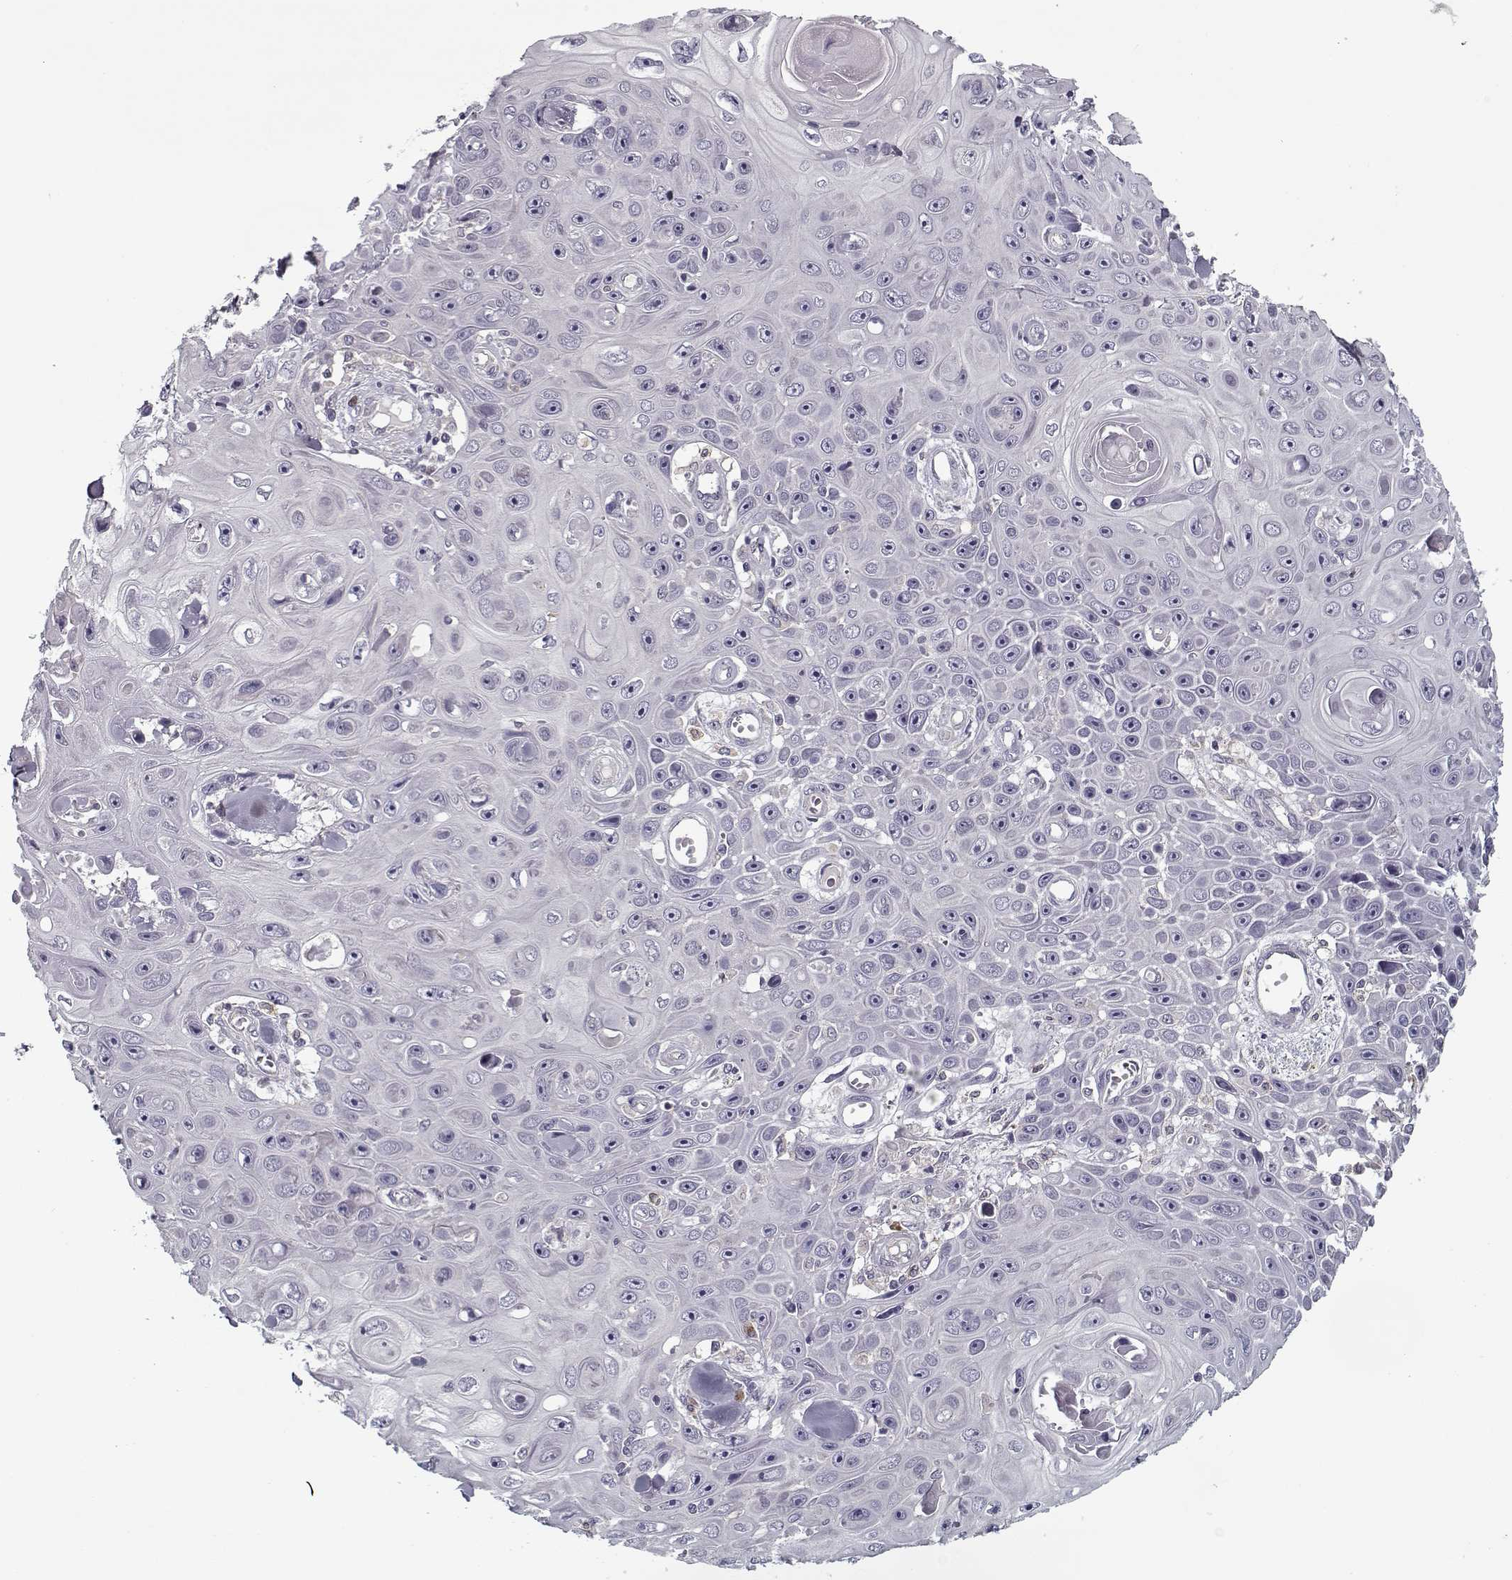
{"staining": {"intensity": "negative", "quantity": "none", "location": "none"}, "tissue": "skin cancer", "cell_type": "Tumor cells", "image_type": "cancer", "snomed": [{"axis": "morphology", "description": "Squamous cell carcinoma, NOS"}, {"axis": "topography", "description": "Skin"}], "caption": "The histopathology image reveals no staining of tumor cells in skin squamous cell carcinoma. (IHC, brightfield microscopy, high magnification).", "gene": "UNC13D", "patient": {"sex": "male", "age": 82}}